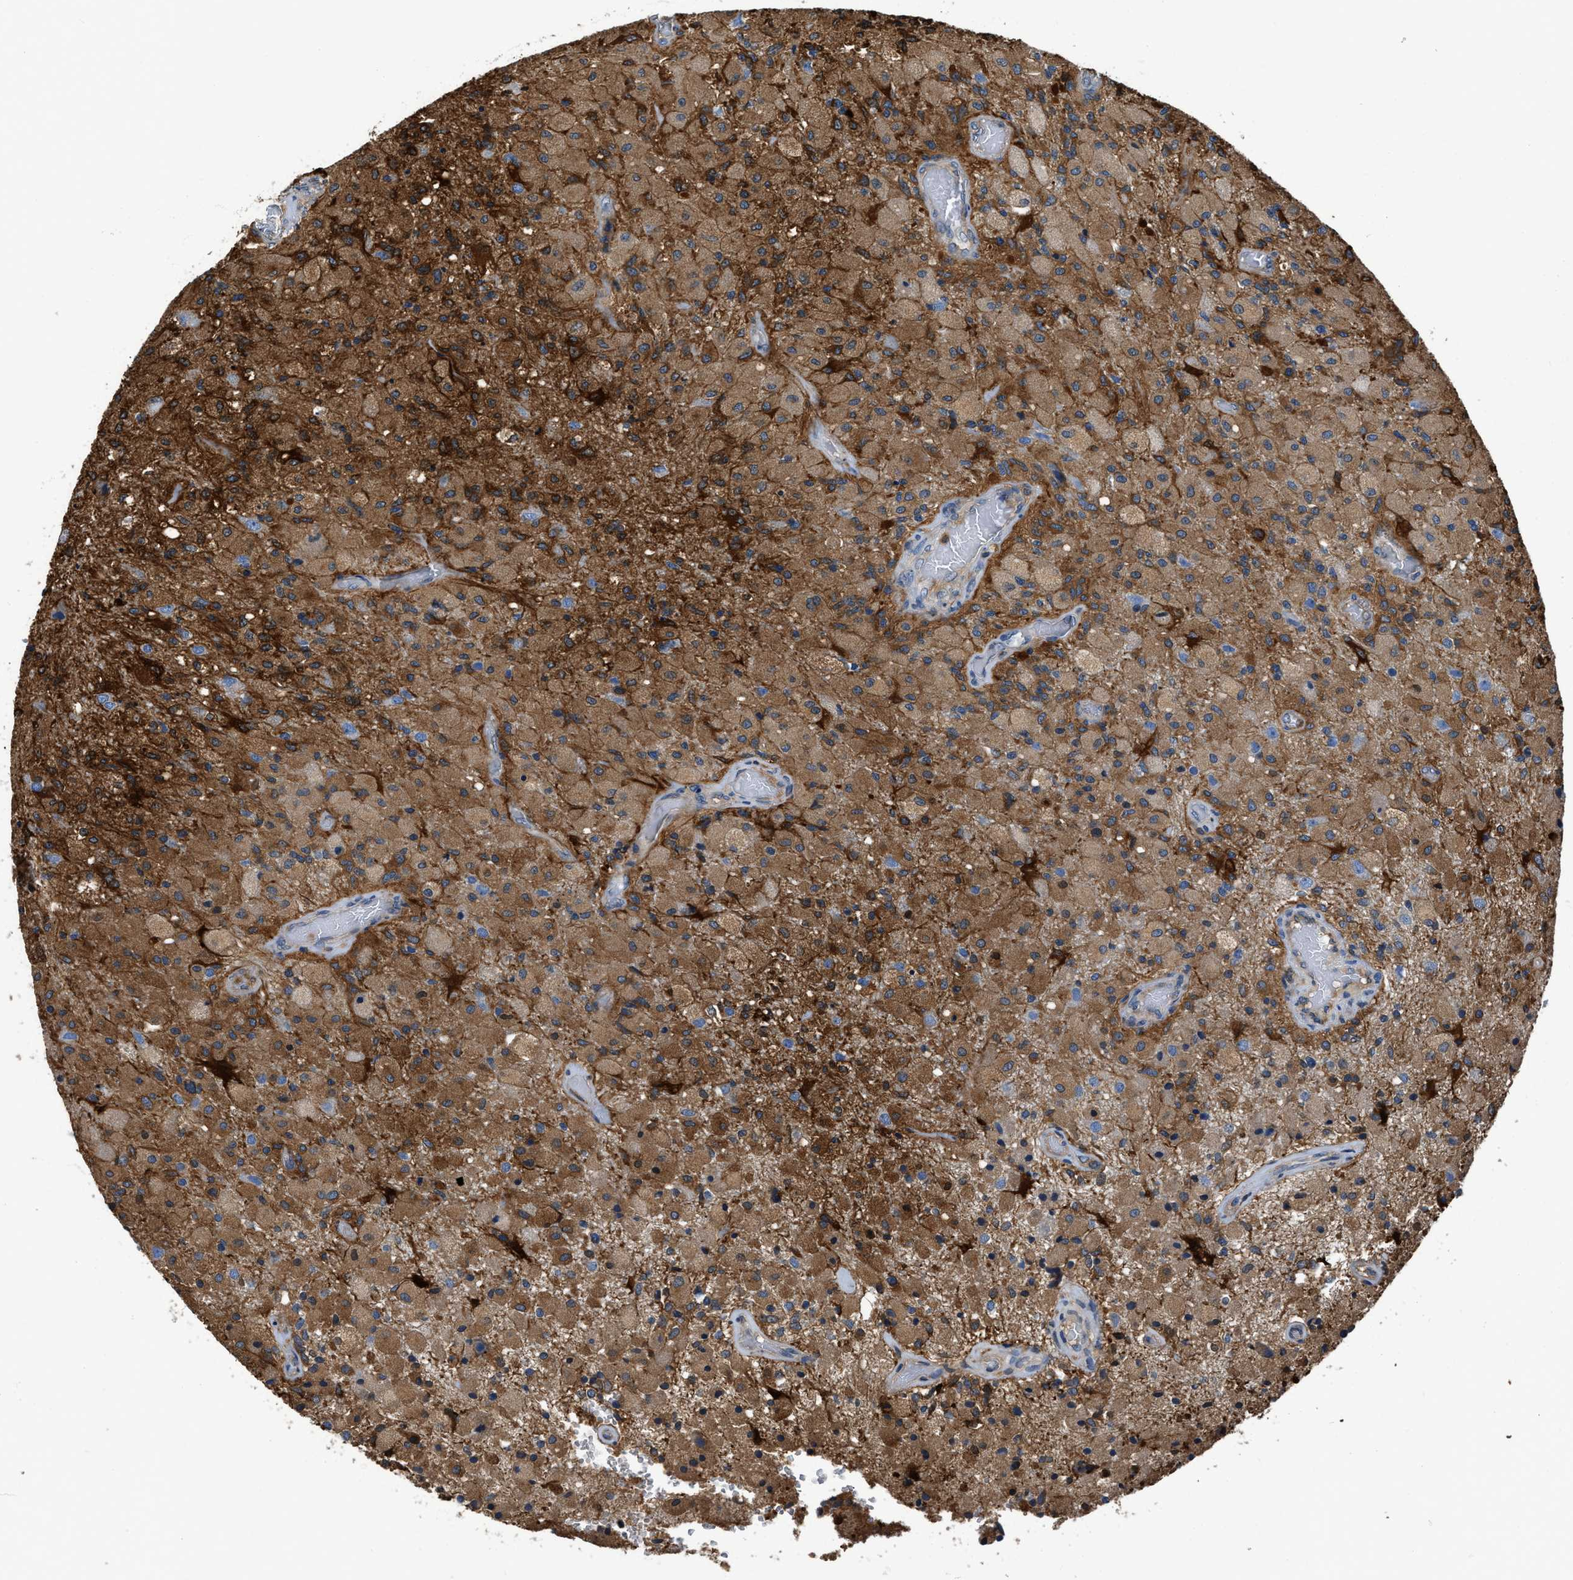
{"staining": {"intensity": "strong", "quantity": "25%-75%", "location": "cytoplasmic/membranous"}, "tissue": "glioma", "cell_type": "Tumor cells", "image_type": "cancer", "snomed": [{"axis": "morphology", "description": "Normal tissue, NOS"}, {"axis": "morphology", "description": "Glioma, malignant, High grade"}, {"axis": "topography", "description": "Cerebral cortex"}], "caption": "Tumor cells show high levels of strong cytoplasmic/membranous staining in about 25%-75% of cells in human glioma. The protein of interest is stained brown, and the nuclei are stained in blue (DAB IHC with brightfield microscopy, high magnification).", "gene": "PKM", "patient": {"sex": "male", "age": 77}}